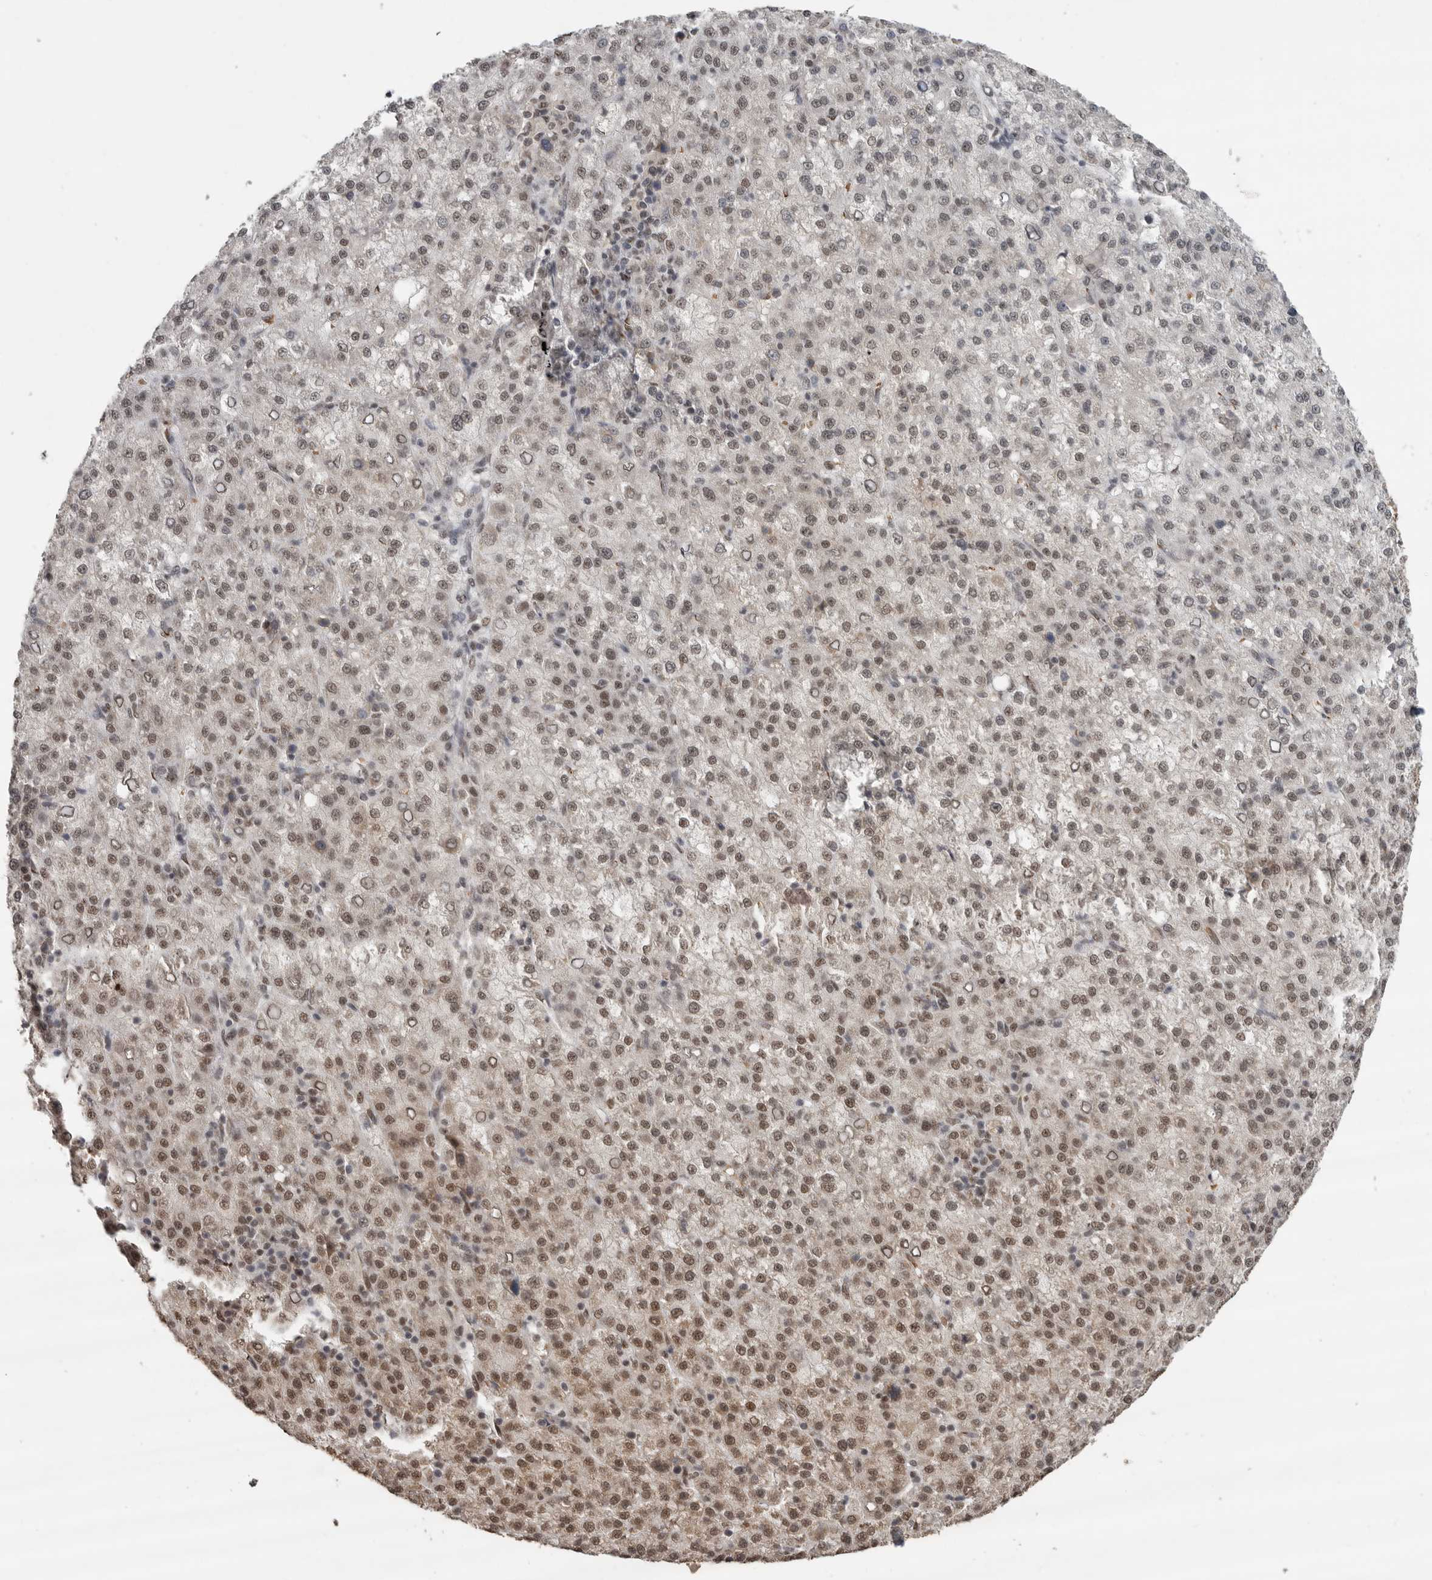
{"staining": {"intensity": "weak", "quantity": "25%-75%", "location": "nuclear"}, "tissue": "liver cancer", "cell_type": "Tumor cells", "image_type": "cancer", "snomed": [{"axis": "morphology", "description": "Carcinoma, Hepatocellular, NOS"}, {"axis": "topography", "description": "Liver"}], "caption": "Immunohistochemistry image of hepatocellular carcinoma (liver) stained for a protein (brown), which shows low levels of weak nuclear expression in about 25%-75% of tumor cells.", "gene": "PPP1R10", "patient": {"sex": "female", "age": 58}}